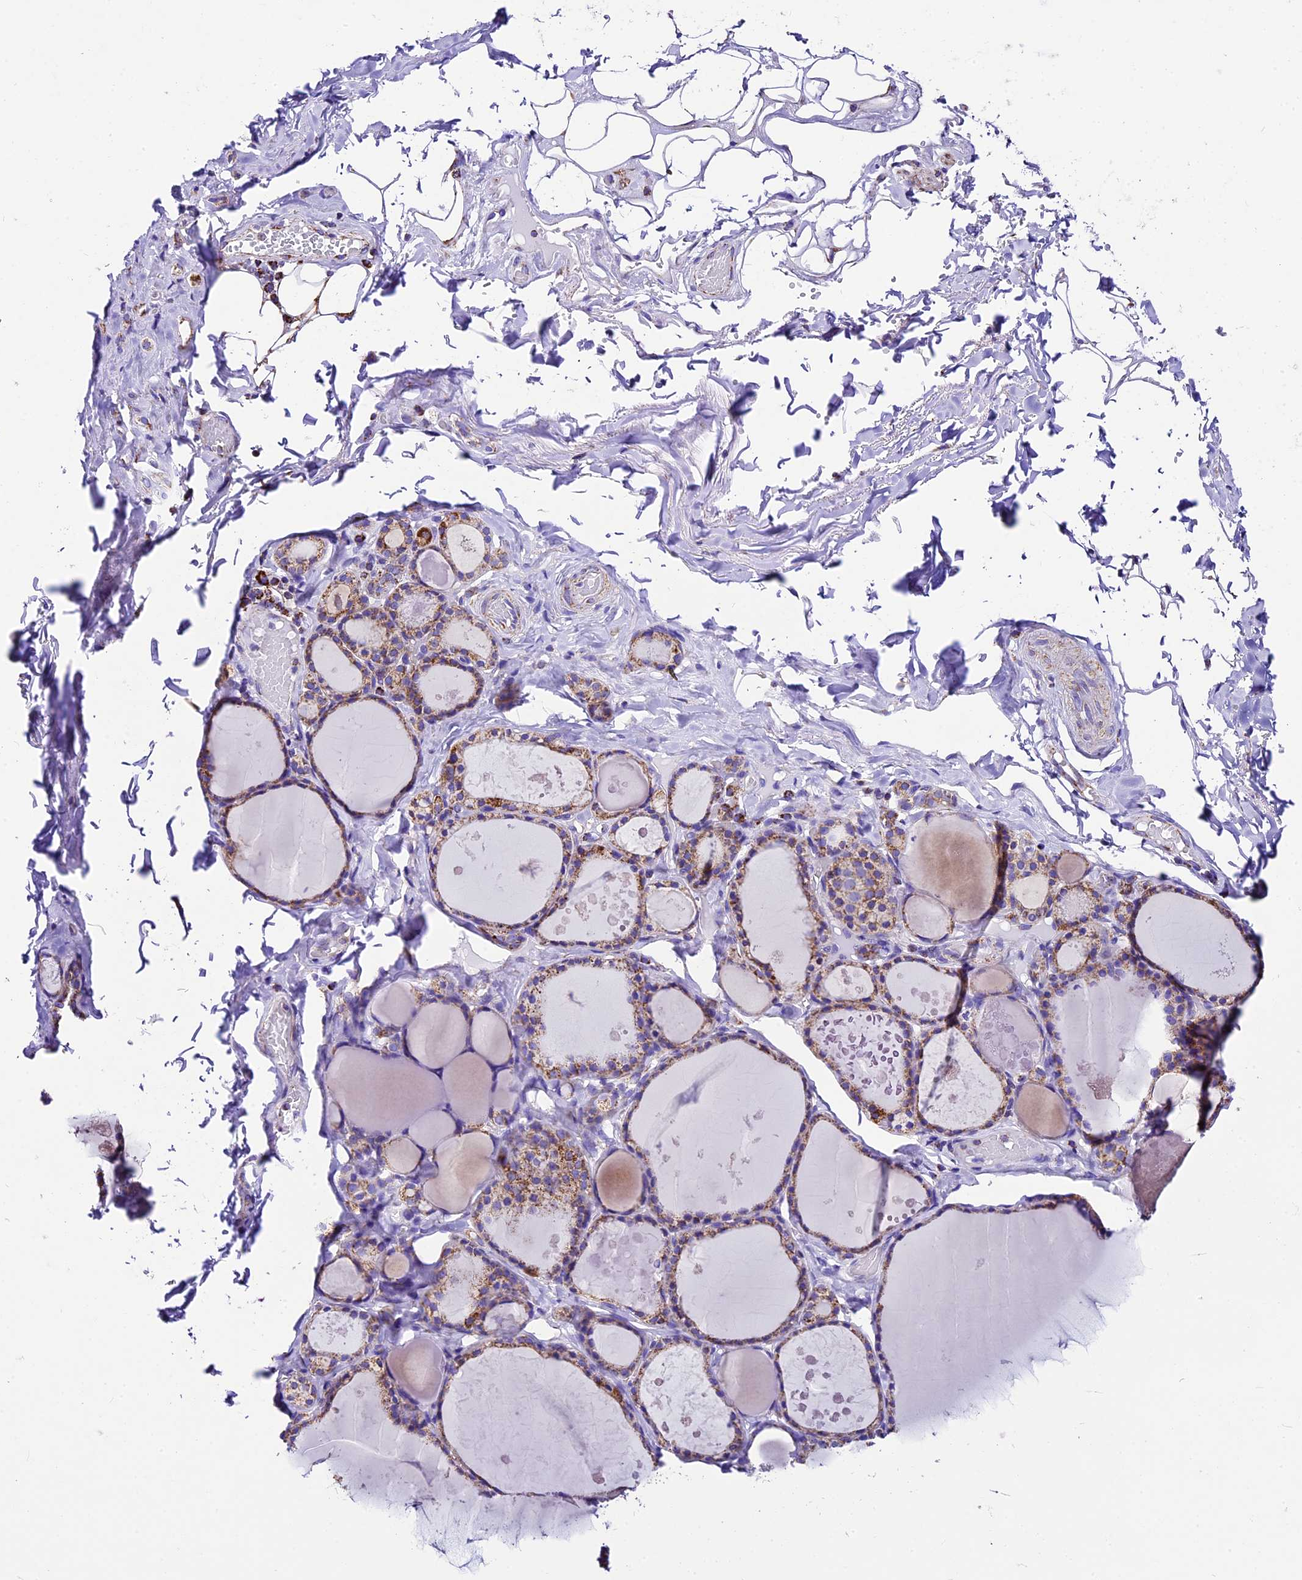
{"staining": {"intensity": "moderate", "quantity": ">75%", "location": "cytoplasmic/membranous"}, "tissue": "thyroid gland", "cell_type": "Glandular cells", "image_type": "normal", "snomed": [{"axis": "morphology", "description": "Normal tissue, NOS"}, {"axis": "topography", "description": "Thyroid gland"}], "caption": "High-power microscopy captured an immunohistochemistry histopathology image of benign thyroid gland, revealing moderate cytoplasmic/membranous positivity in approximately >75% of glandular cells. (DAB (3,3'-diaminobenzidine) = brown stain, brightfield microscopy at high magnification).", "gene": "DCAF5", "patient": {"sex": "male", "age": 56}}